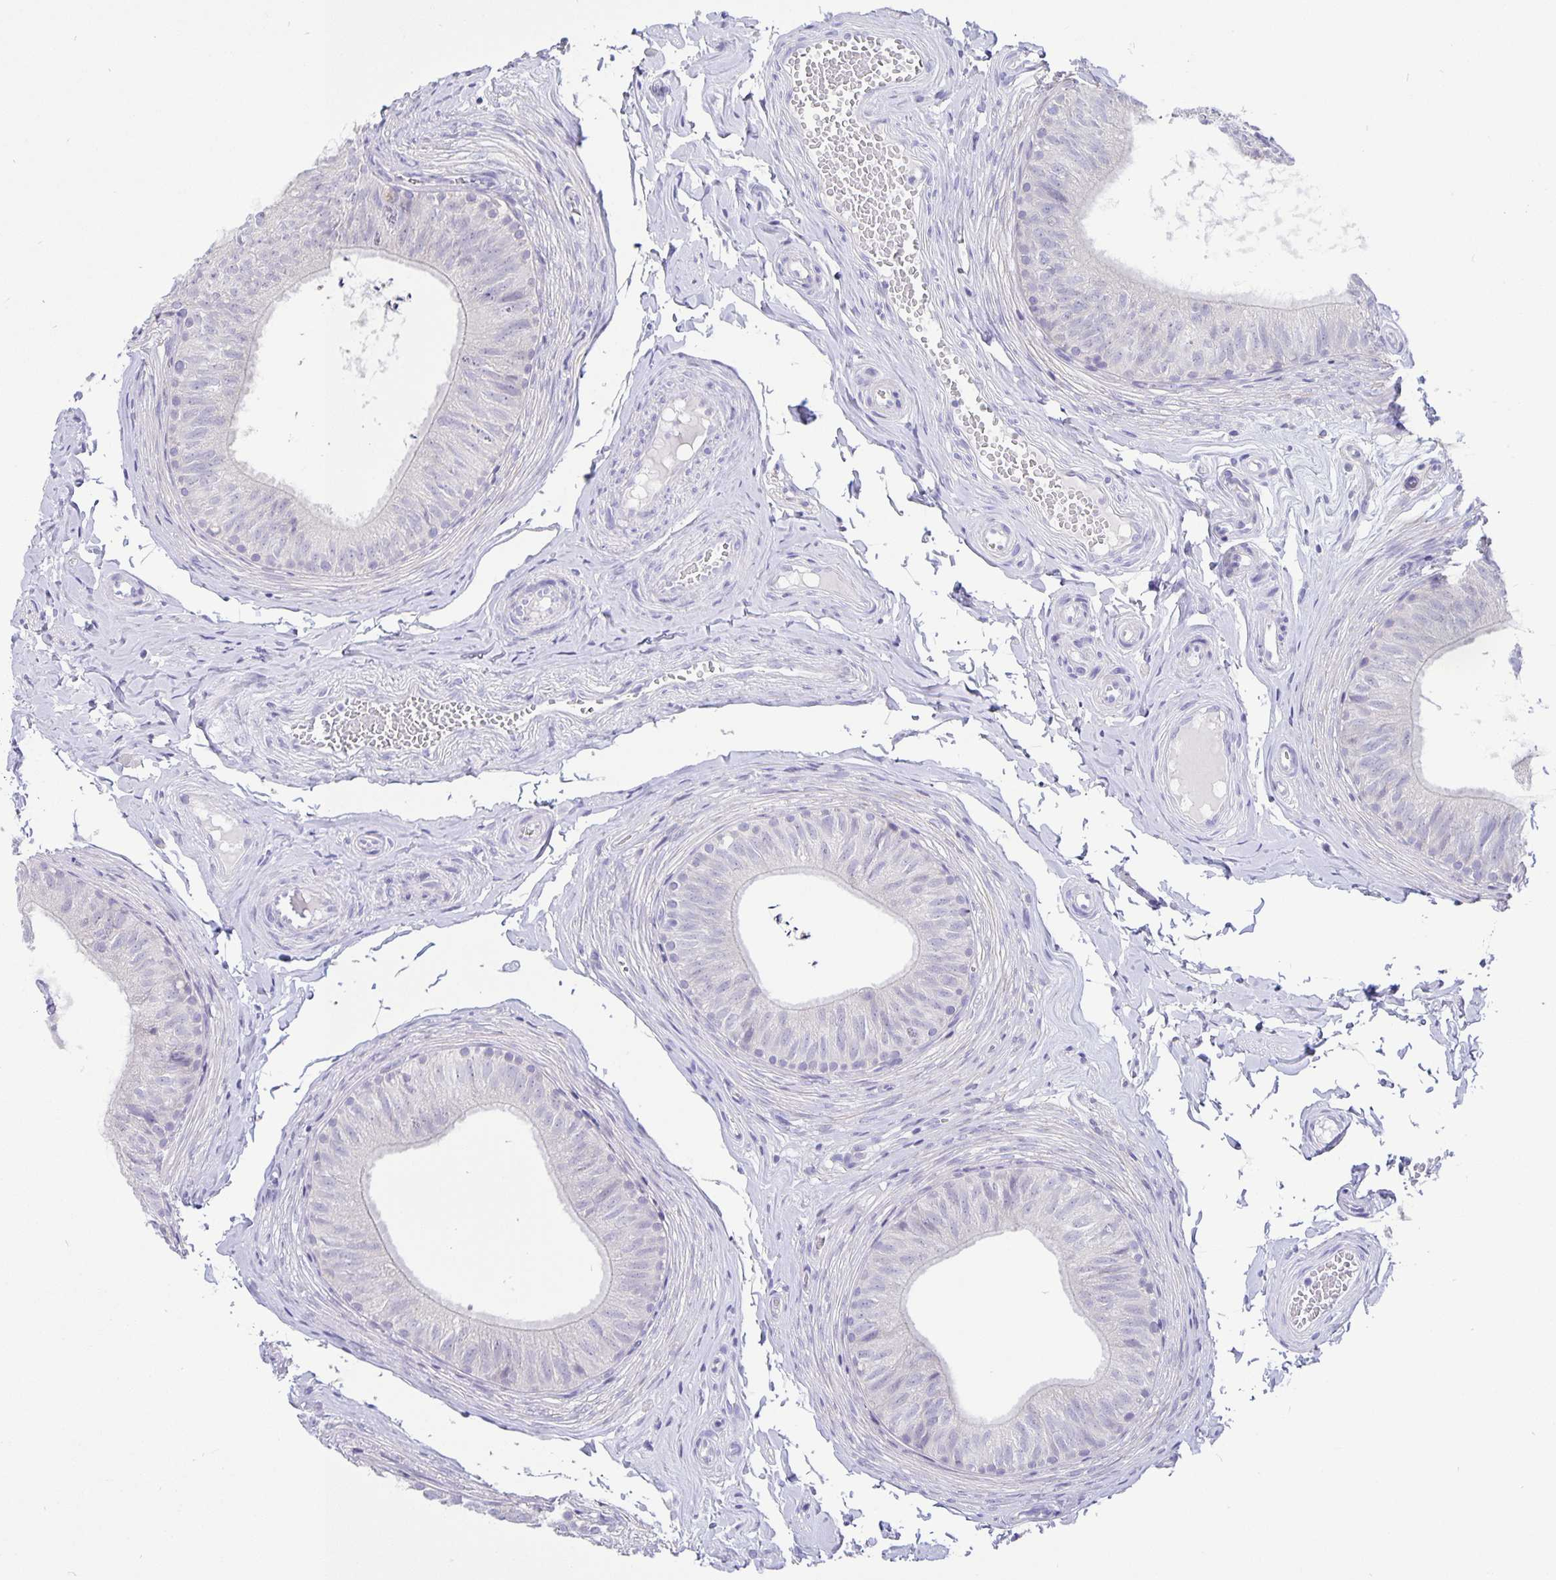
{"staining": {"intensity": "negative", "quantity": "none", "location": "none"}, "tissue": "epididymis", "cell_type": "Glandular cells", "image_type": "normal", "snomed": [{"axis": "morphology", "description": "Normal tissue, NOS"}, {"axis": "topography", "description": "Epididymis, spermatic cord, NOS"}, {"axis": "topography", "description": "Epididymis"}, {"axis": "topography", "description": "Peripheral nerve tissue"}], "caption": "Image shows no protein positivity in glandular cells of unremarkable epididymis.", "gene": "ERMN", "patient": {"sex": "male", "age": 29}}